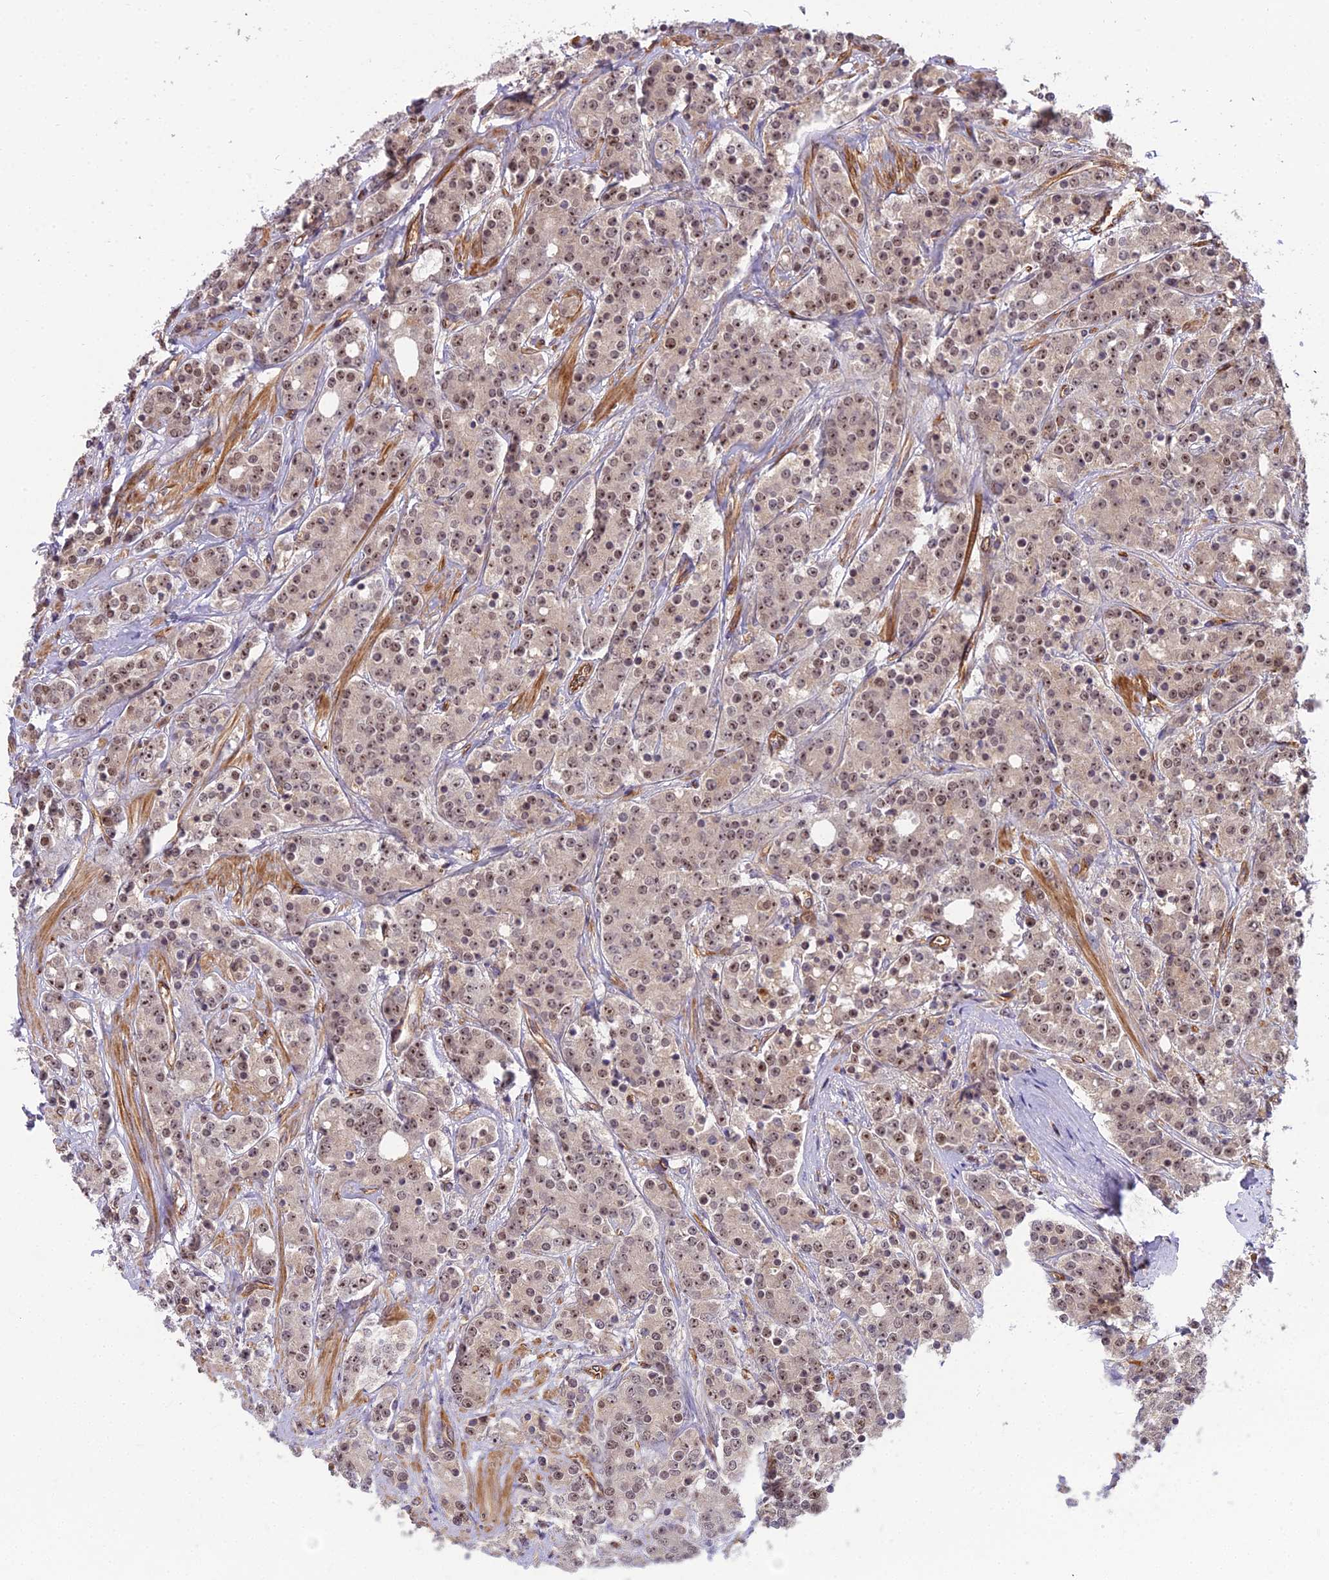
{"staining": {"intensity": "moderate", "quantity": ">75%", "location": "nuclear"}, "tissue": "prostate cancer", "cell_type": "Tumor cells", "image_type": "cancer", "snomed": [{"axis": "morphology", "description": "Adenocarcinoma, High grade"}, {"axis": "topography", "description": "Prostate"}], "caption": "This histopathology image demonstrates immunohistochemistry (IHC) staining of human high-grade adenocarcinoma (prostate), with medium moderate nuclear expression in about >75% of tumor cells.", "gene": "TCEA3", "patient": {"sex": "male", "age": 62}}